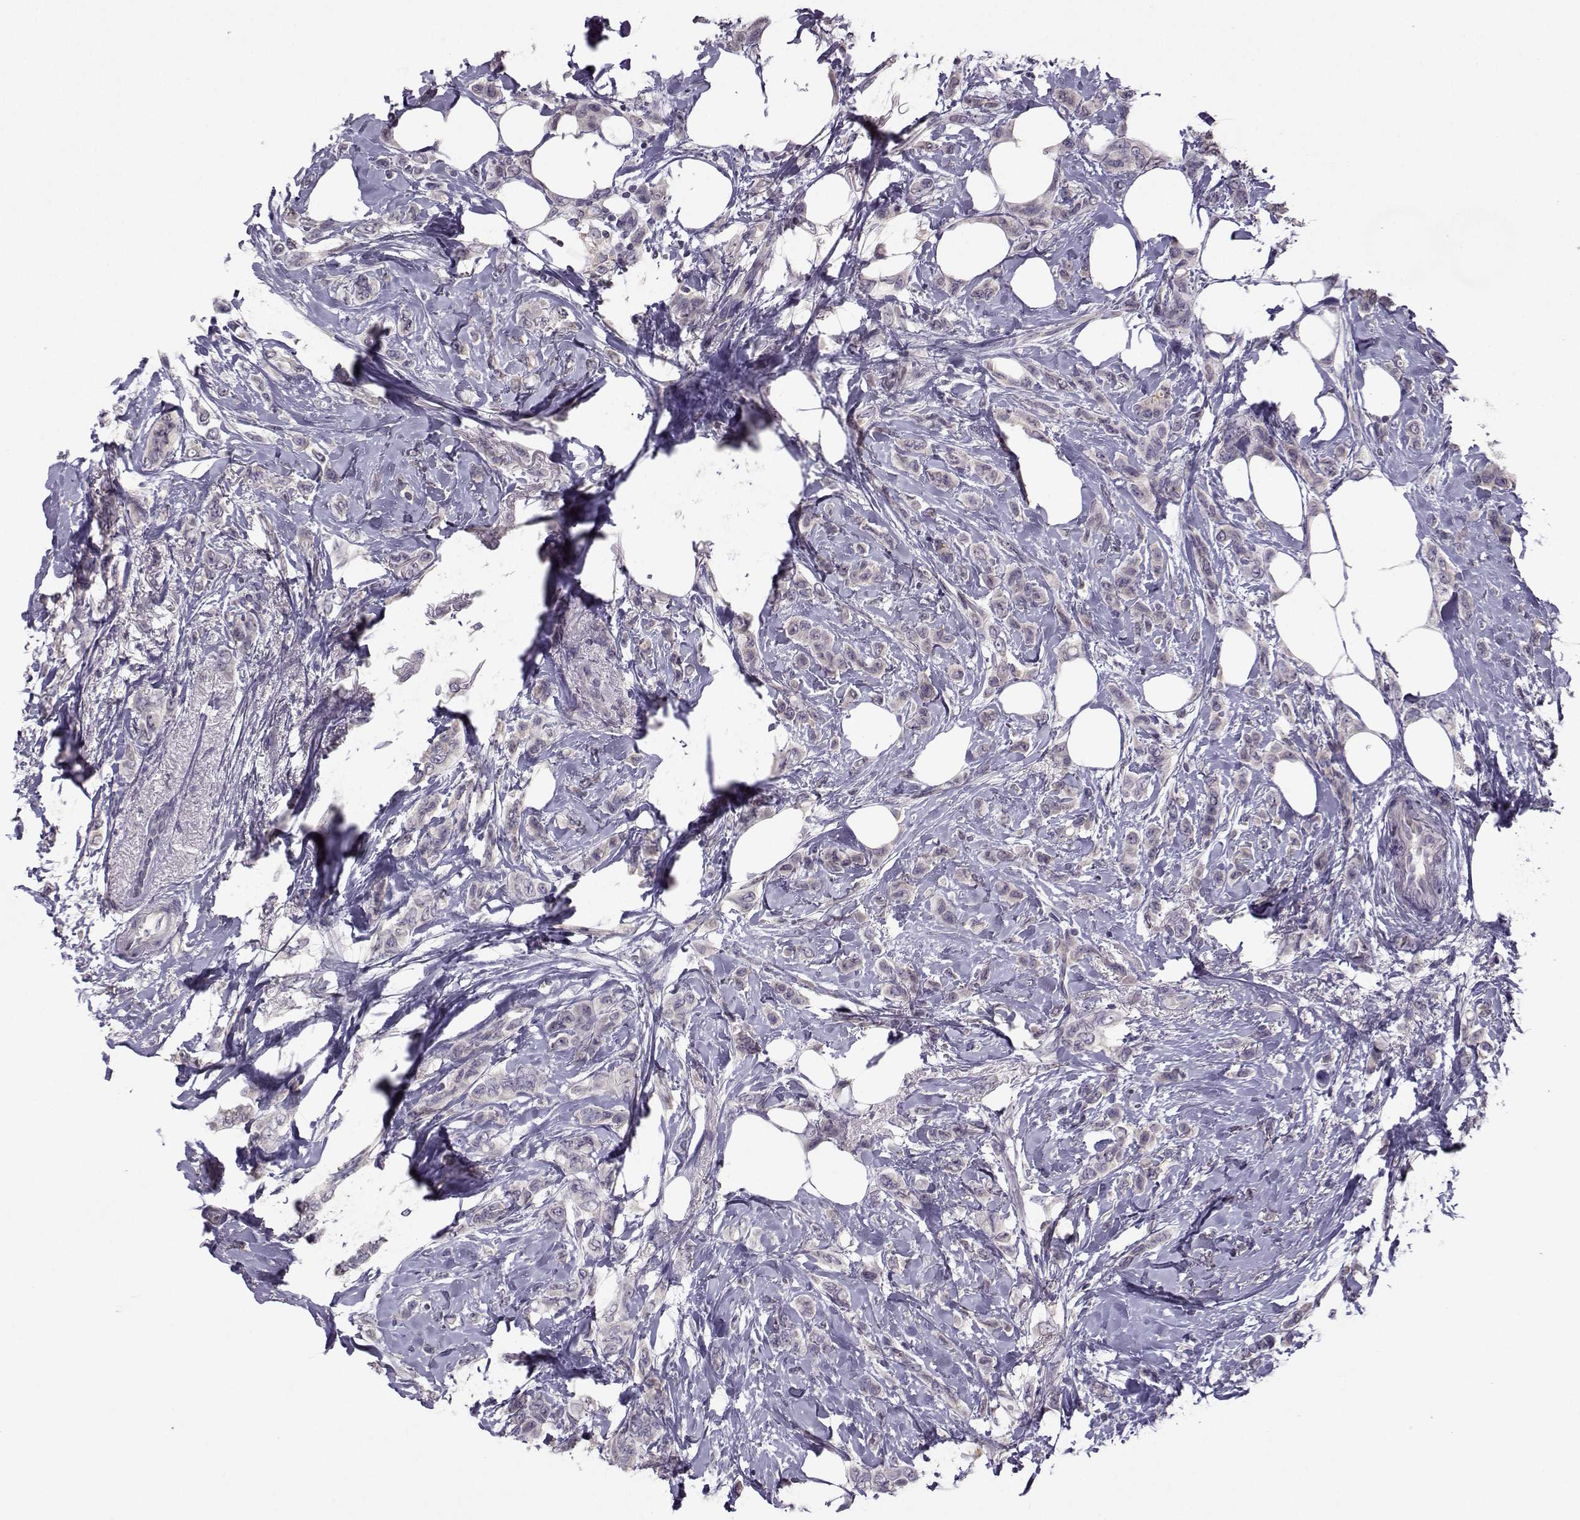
{"staining": {"intensity": "negative", "quantity": "none", "location": "none"}, "tissue": "breast cancer", "cell_type": "Tumor cells", "image_type": "cancer", "snomed": [{"axis": "morphology", "description": "Lobular carcinoma"}, {"axis": "topography", "description": "Breast"}], "caption": "Immunohistochemistry (IHC) of human breast cancer (lobular carcinoma) reveals no positivity in tumor cells. (DAB (3,3'-diaminobenzidine) immunohistochemistry, high magnification).", "gene": "FCAMR", "patient": {"sex": "female", "age": 66}}